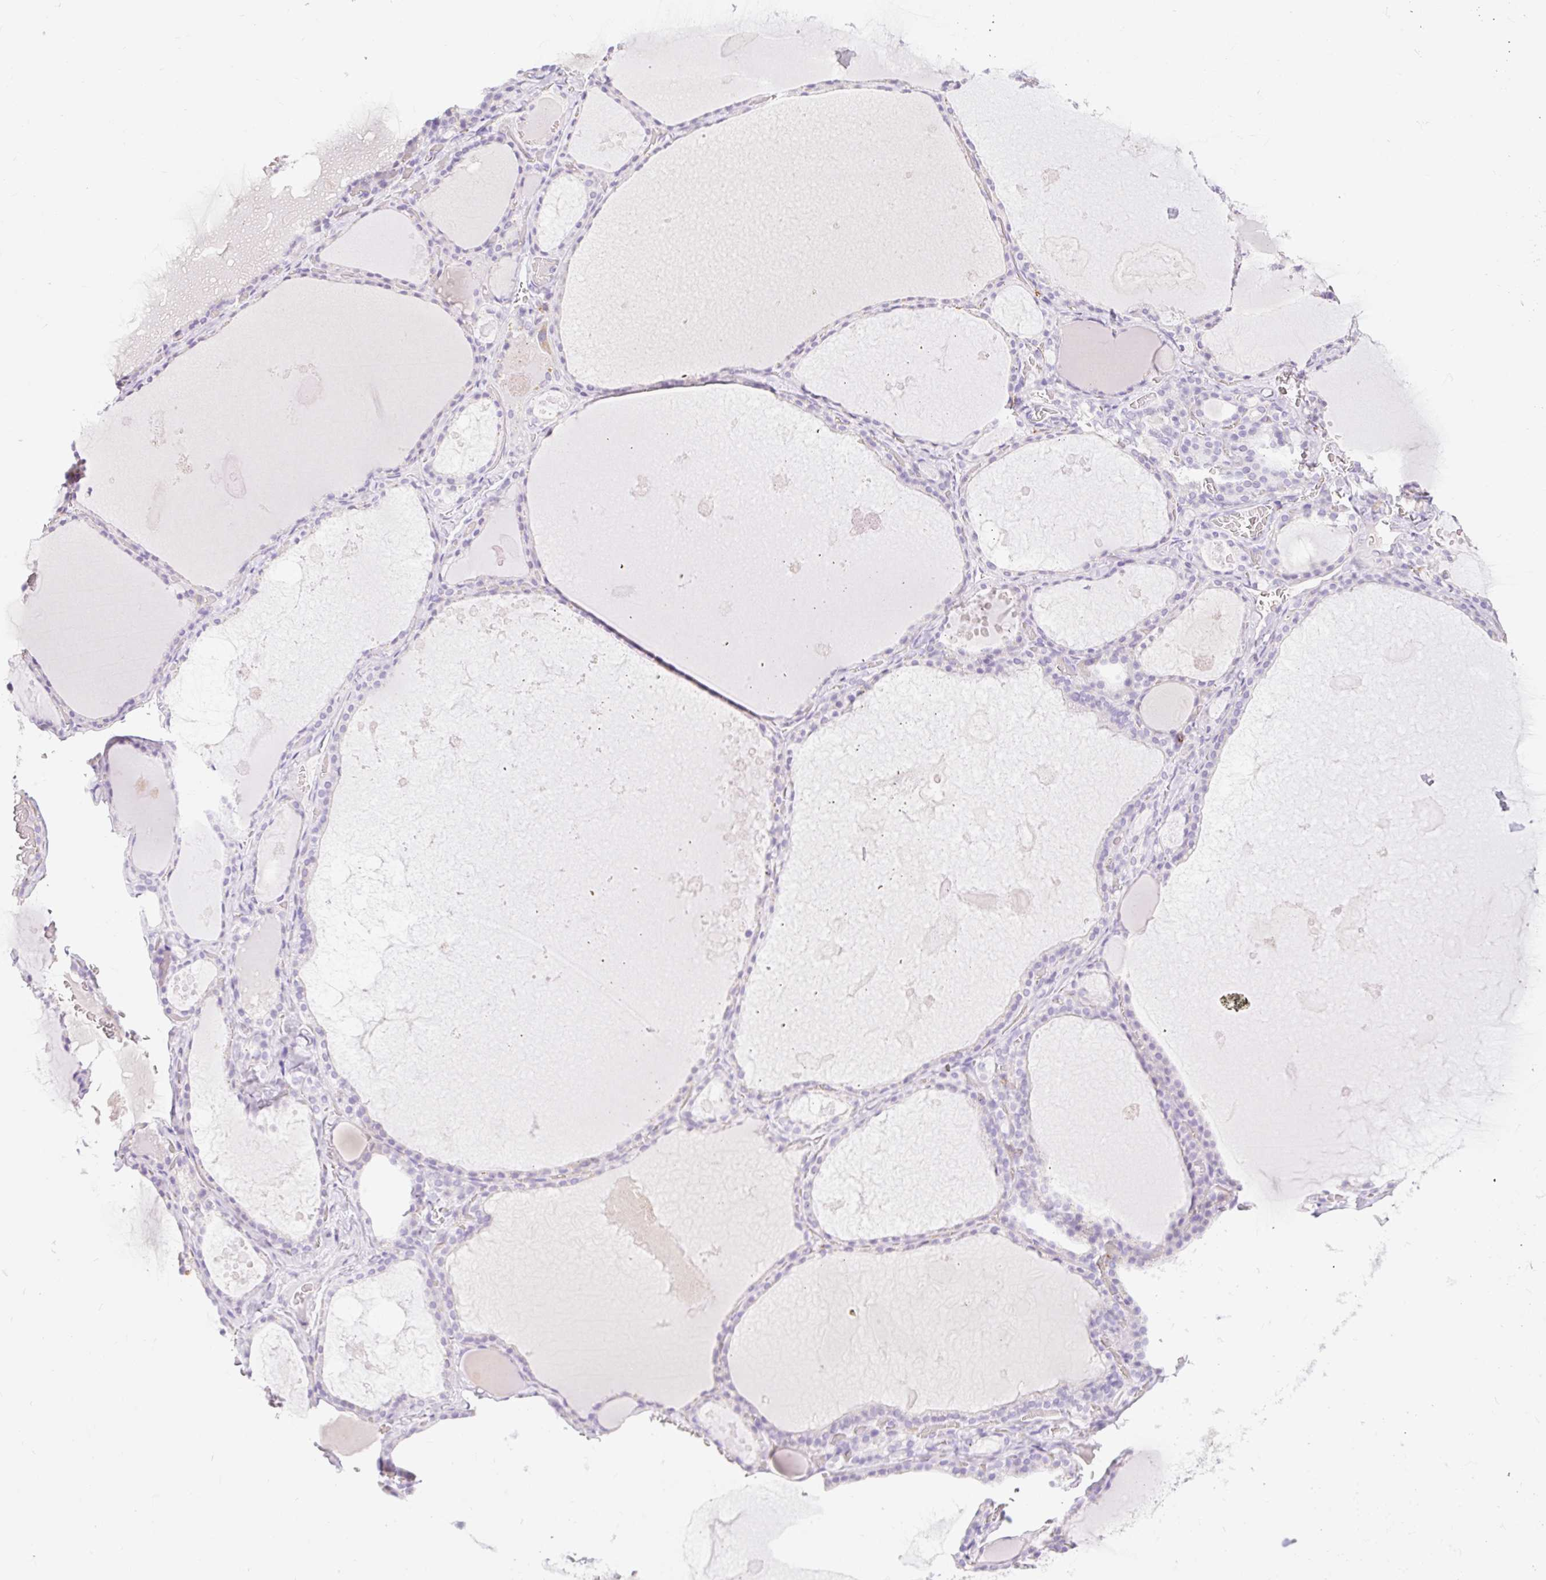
{"staining": {"intensity": "negative", "quantity": "none", "location": "none"}, "tissue": "thyroid gland", "cell_type": "Glandular cells", "image_type": "normal", "snomed": [{"axis": "morphology", "description": "Normal tissue, NOS"}, {"axis": "topography", "description": "Thyroid gland"}], "caption": "This is a photomicrograph of immunohistochemistry (IHC) staining of benign thyroid gland, which shows no positivity in glandular cells. Brightfield microscopy of IHC stained with DAB (brown) and hematoxylin (blue), captured at high magnification.", "gene": "SIGLEC1", "patient": {"sex": "male", "age": 56}}